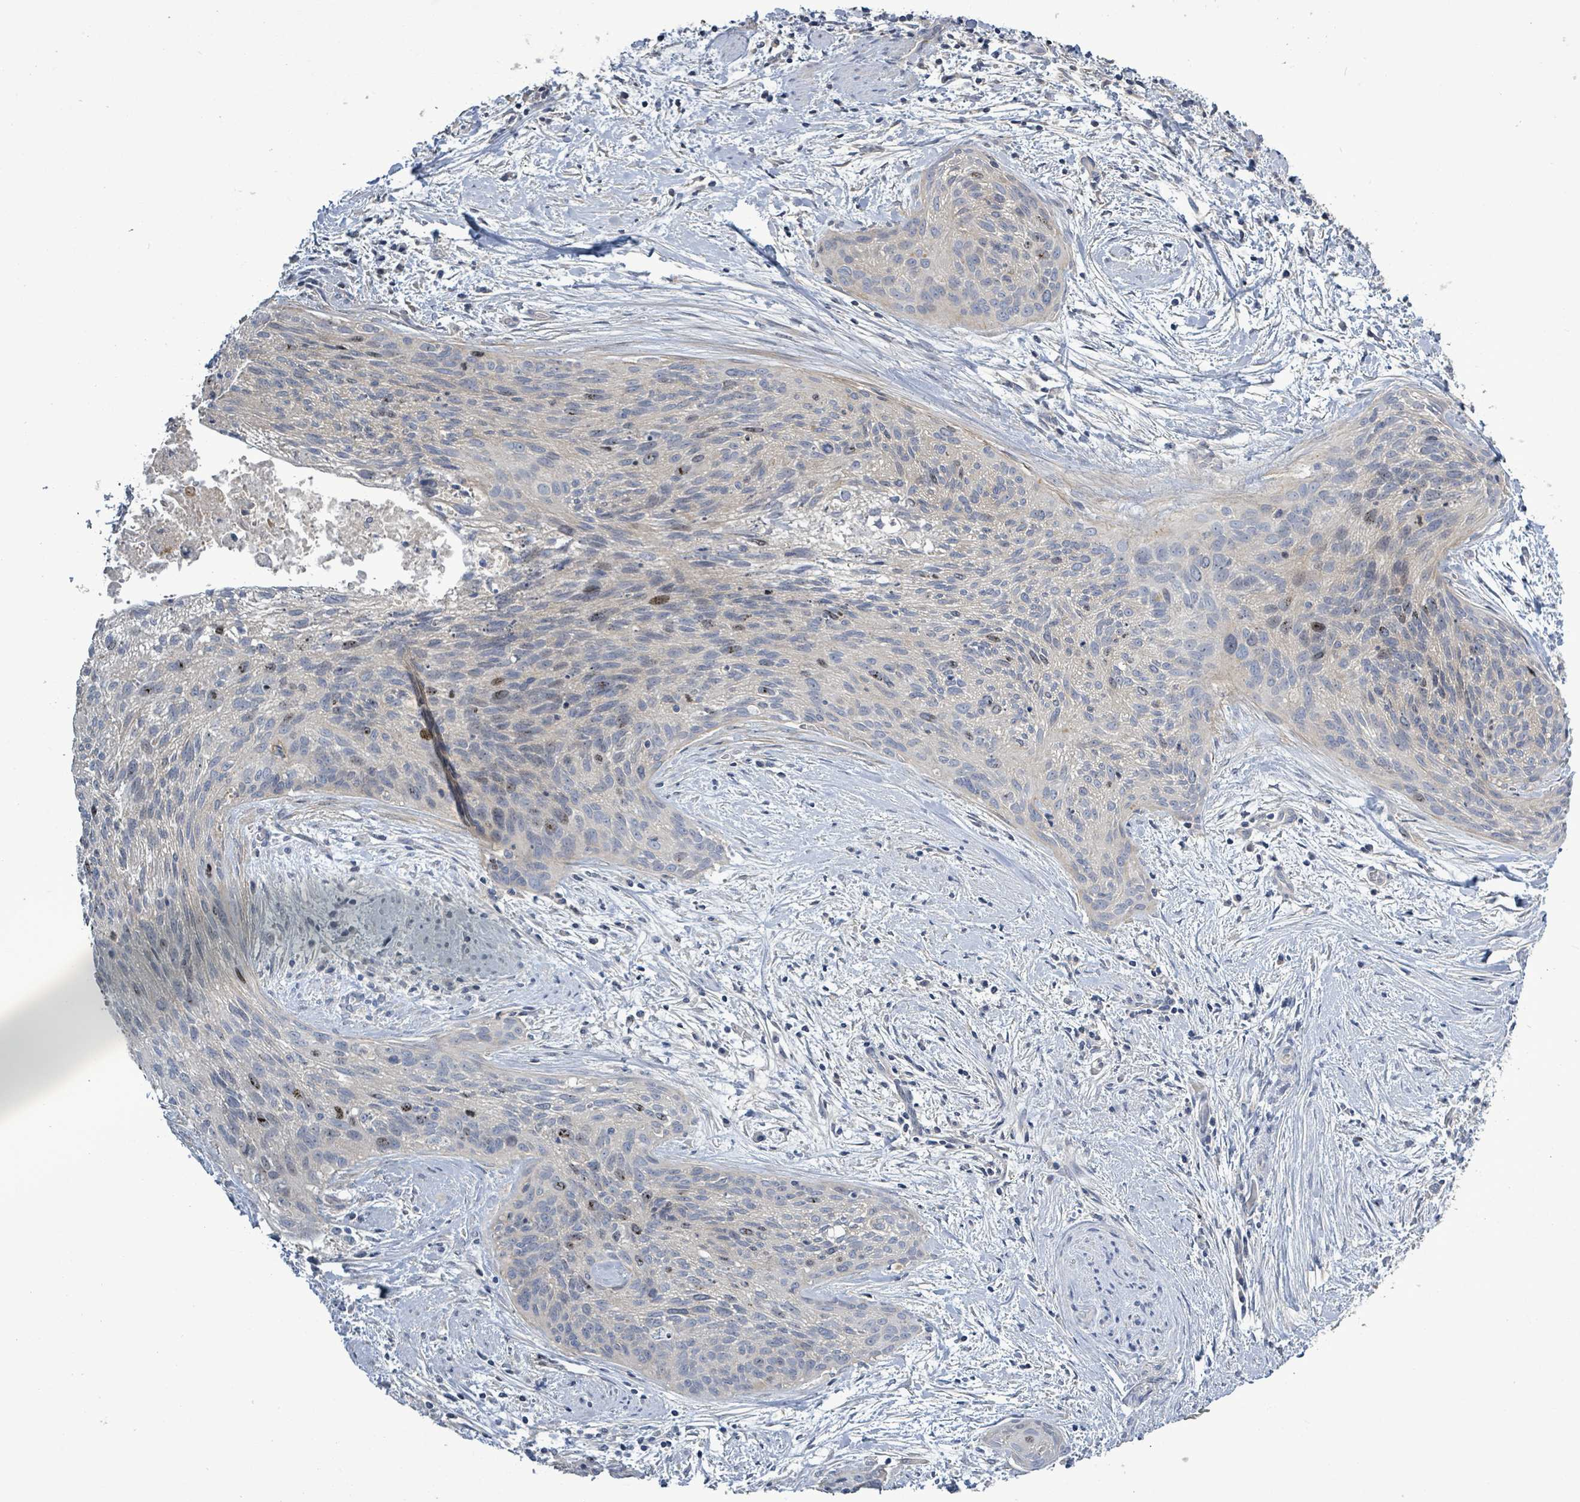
{"staining": {"intensity": "moderate", "quantity": "<25%", "location": "nuclear"}, "tissue": "cervical cancer", "cell_type": "Tumor cells", "image_type": "cancer", "snomed": [{"axis": "morphology", "description": "Squamous cell carcinoma, NOS"}, {"axis": "topography", "description": "Cervix"}], "caption": "Immunohistochemistry of human cervical cancer (squamous cell carcinoma) displays low levels of moderate nuclear staining in approximately <25% of tumor cells.", "gene": "KRAS", "patient": {"sex": "female", "age": 55}}